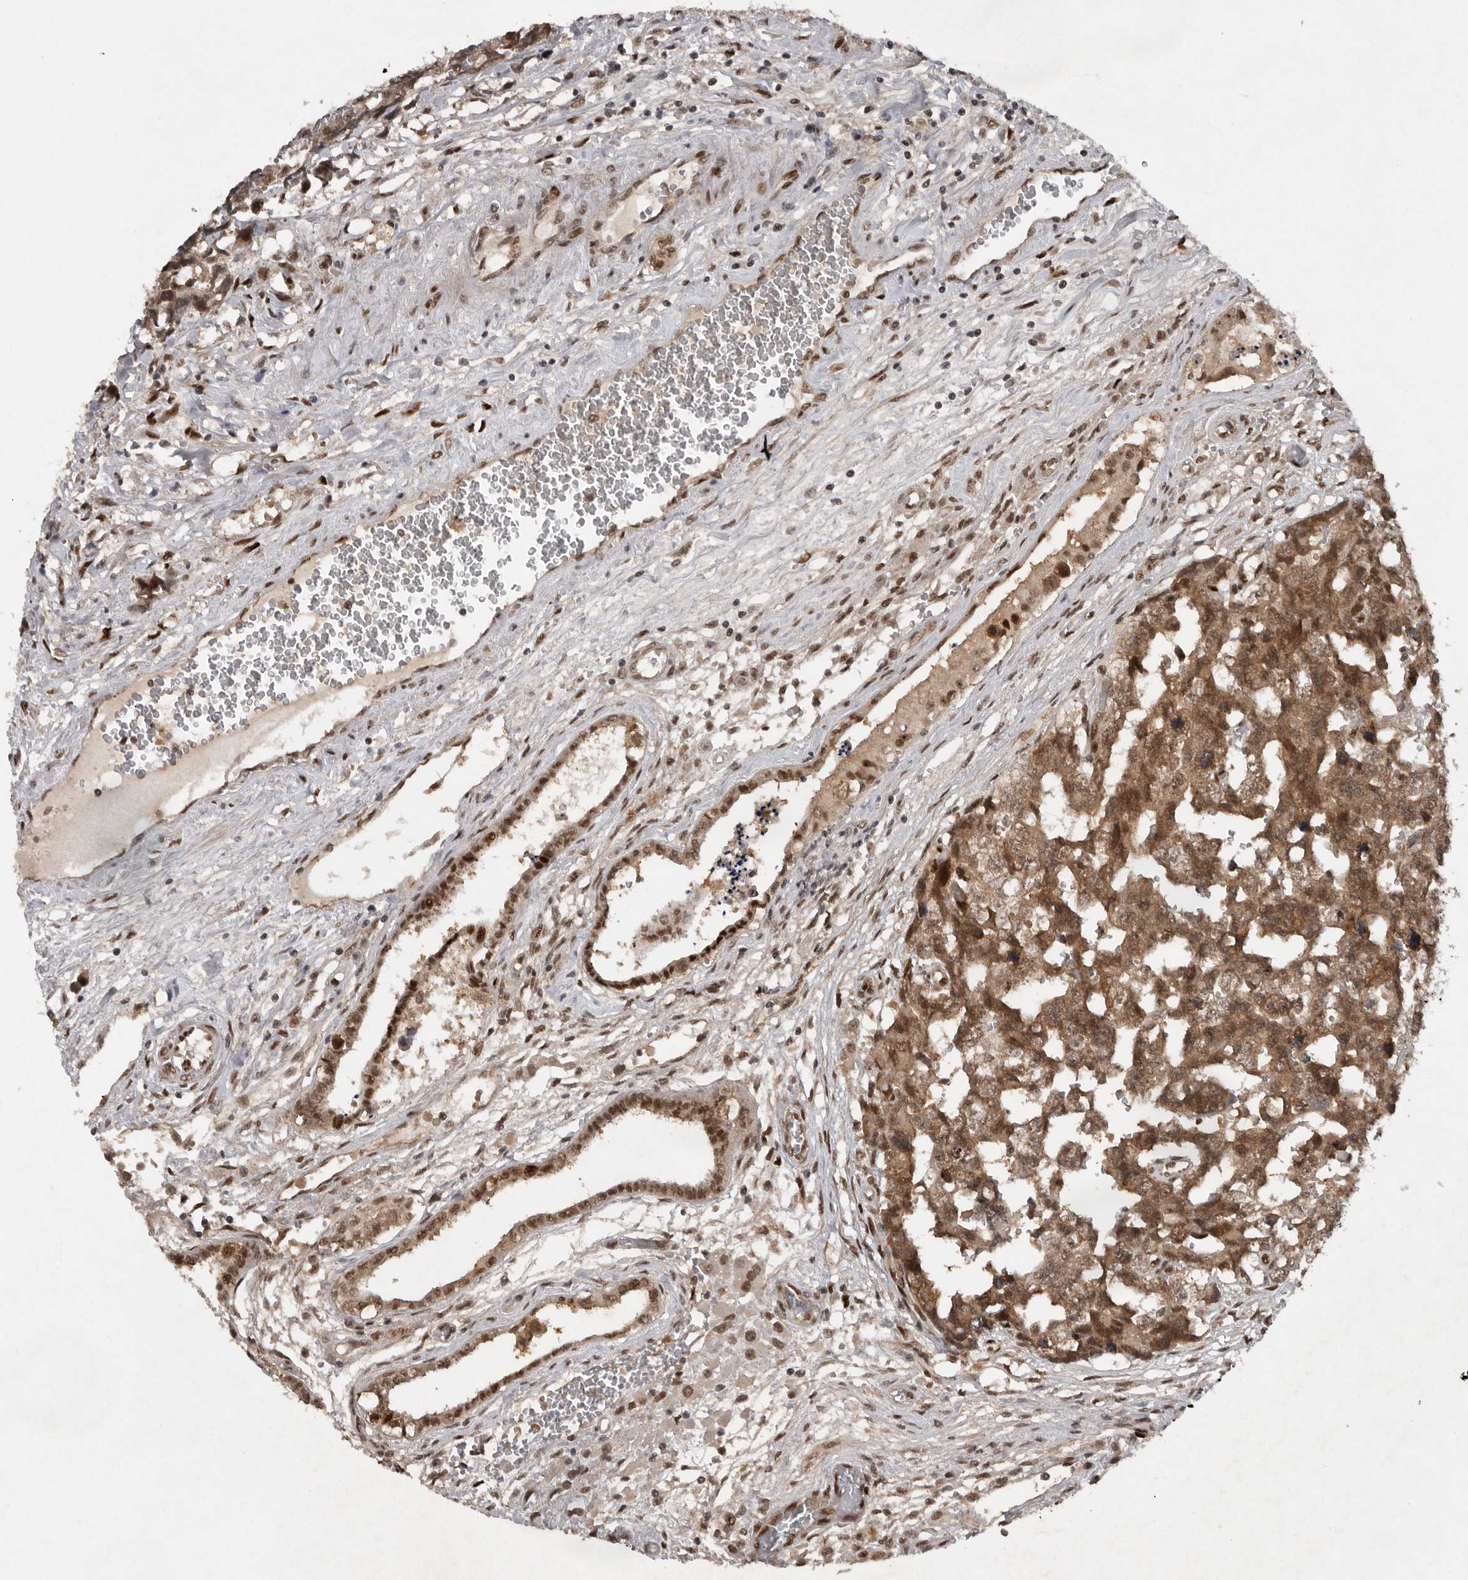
{"staining": {"intensity": "moderate", "quantity": ">75%", "location": "cytoplasmic/membranous,nuclear"}, "tissue": "testis cancer", "cell_type": "Tumor cells", "image_type": "cancer", "snomed": [{"axis": "morphology", "description": "Carcinoma, Embryonal, NOS"}, {"axis": "topography", "description": "Testis"}], "caption": "An image of human embryonal carcinoma (testis) stained for a protein shows moderate cytoplasmic/membranous and nuclear brown staining in tumor cells.", "gene": "CDC27", "patient": {"sex": "male", "age": 31}}